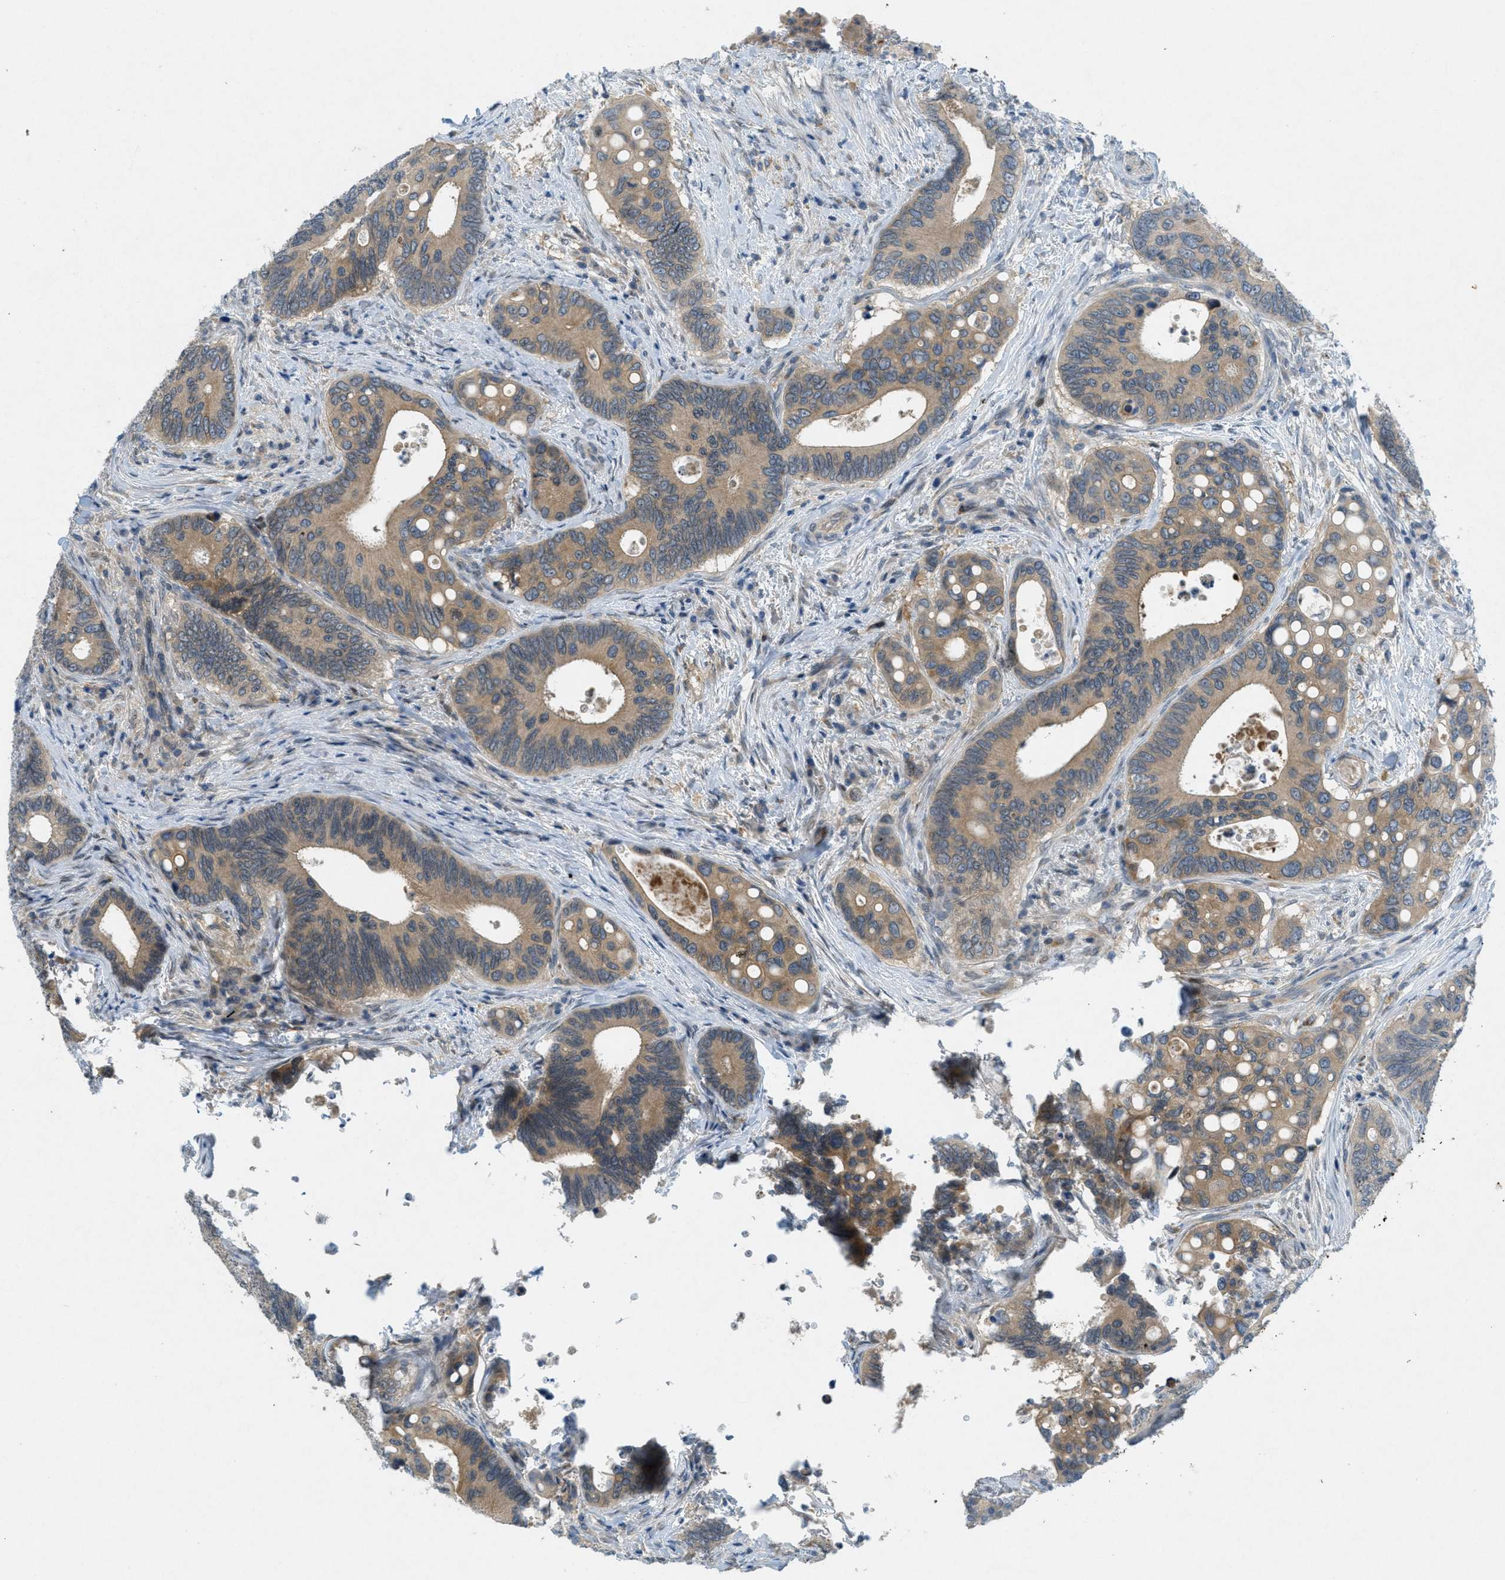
{"staining": {"intensity": "weak", "quantity": ">75%", "location": "cytoplasmic/membranous"}, "tissue": "colorectal cancer", "cell_type": "Tumor cells", "image_type": "cancer", "snomed": [{"axis": "morphology", "description": "Inflammation, NOS"}, {"axis": "morphology", "description": "Adenocarcinoma, NOS"}, {"axis": "topography", "description": "Colon"}], "caption": "DAB immunohistochemical staining of colorectal cancer (adenocarcinoma) displays weak cytoplasmic/membranous protein positivity in approximately >75% of tumor cells.", "gene": "SIGMAR1", "patient": {"sex": "male", "age": 72}}